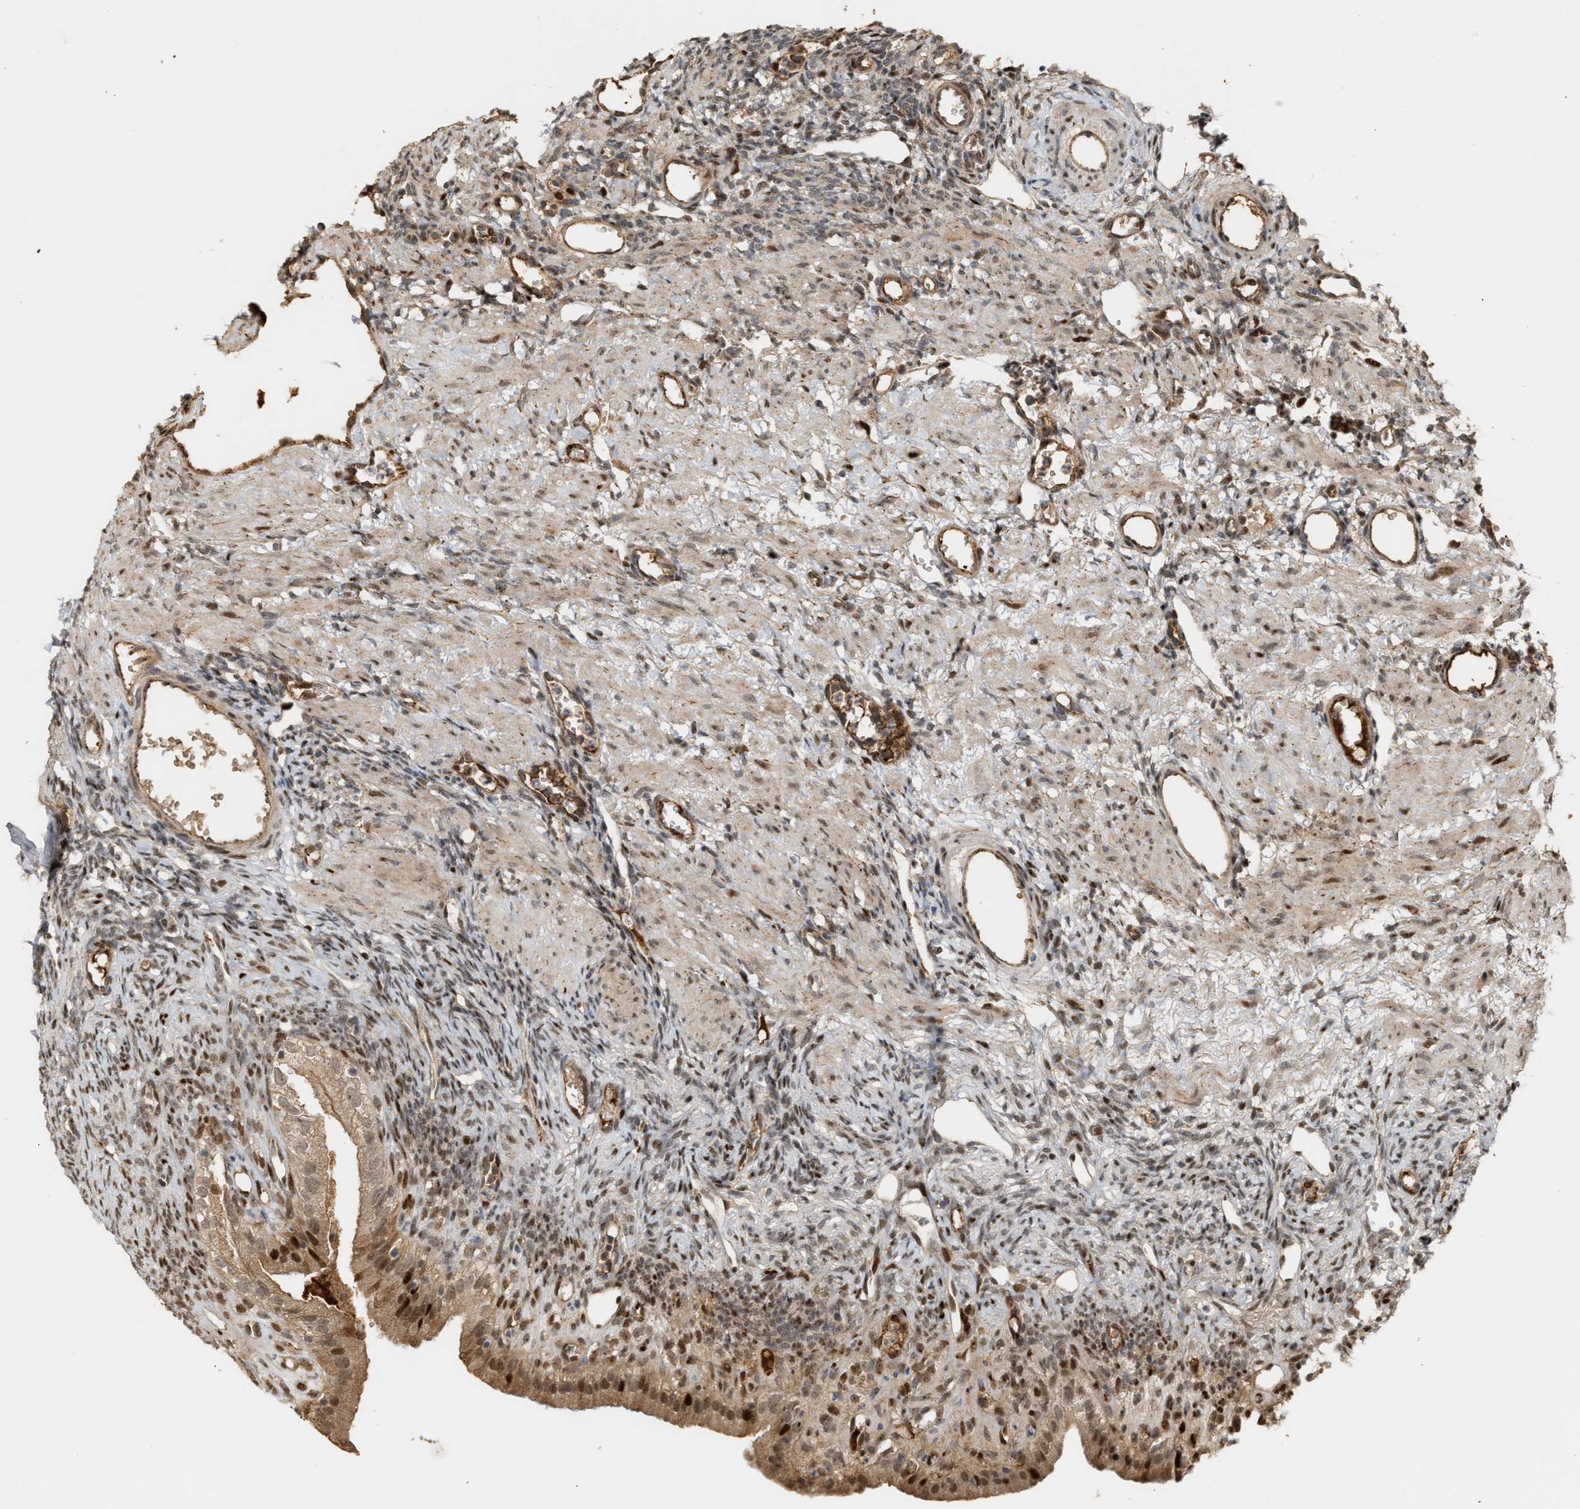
{"staining": {"intensity": "moderate", "quantity": ">75%", "location": "cytoplasmic/membranous"}, "tissue": "ovary", "cell_type": "Follicle cells", "image_type": "normal", "snomed": [{"axis": "morphology", "description": "Normal tissue, NOS"}, {"axis": "topography", "description": "Ovary"}], "caption": "Approximately >75% of follicle cells in benign human ovary demonstrate moderate cytoplasmic/membranous protein positivity as visualized by brown immunohistochemical staining.", "gene": "ZFAND5", "patient": {"sex": "female", "age": 33}}